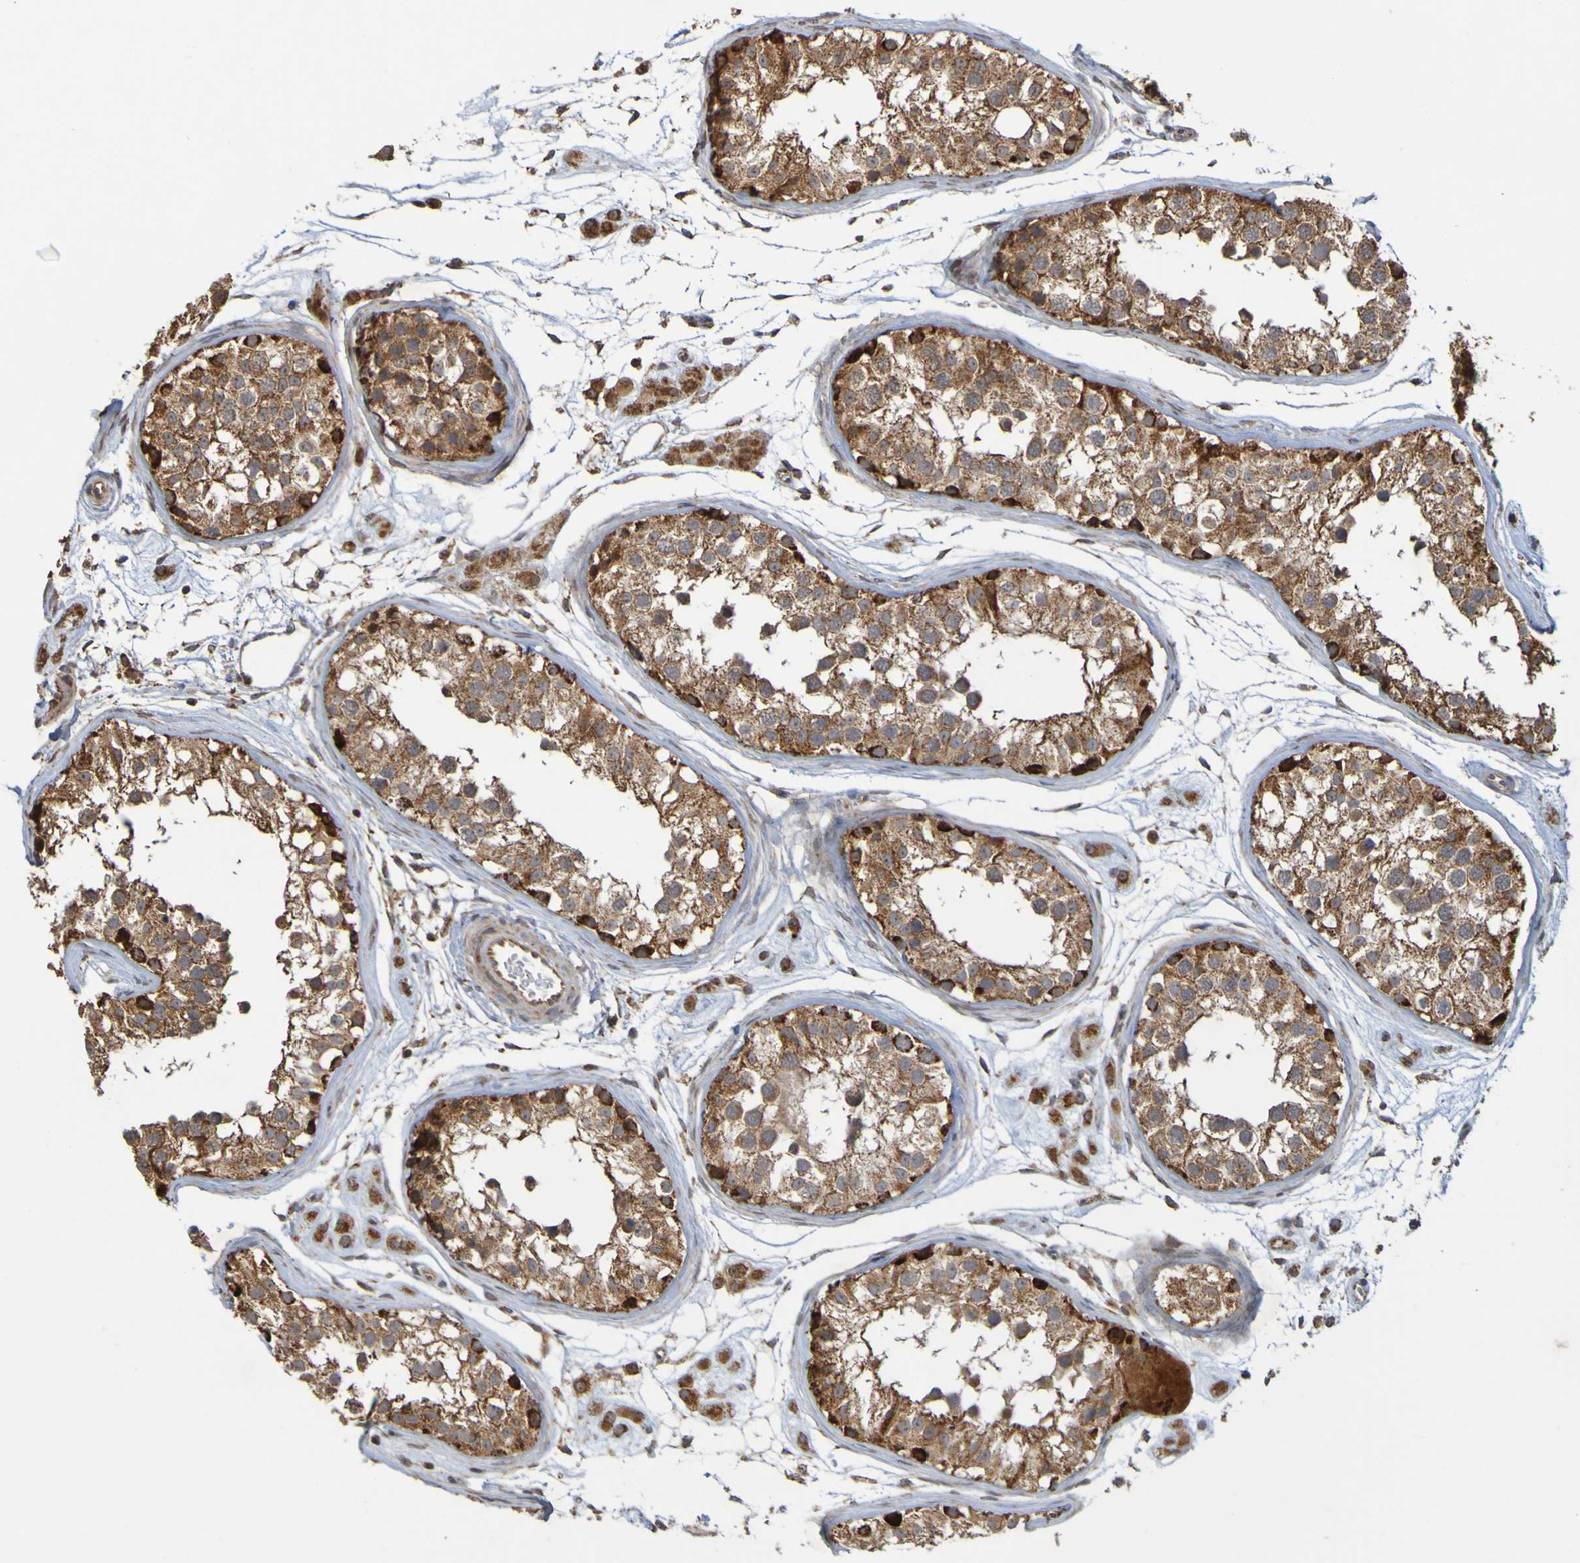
{"staining": {"intensity": "strong", "quantity": ">75%", "location": "cytoplasmic/membranous"}, "tissue": "testis", "cell_type": "Cells in seminiferous ducts", "image_type": "normal", "snomed": [{"axis": "morphology", "description": "Normal tissue, NOS"}, {"axis": "morphology", "description": "Adenocarcinoma, metastatic, NOS"}, {"axis": "topography", "description": "Testis"}], "caption": "Protein analysis of benign testis demonstrates strong cytoplasmic/membranous expression in about >75% of cells in seminiferous ducts.", "gene": "TMBIM1", "patient": {"sex": "male", "age": 26}}